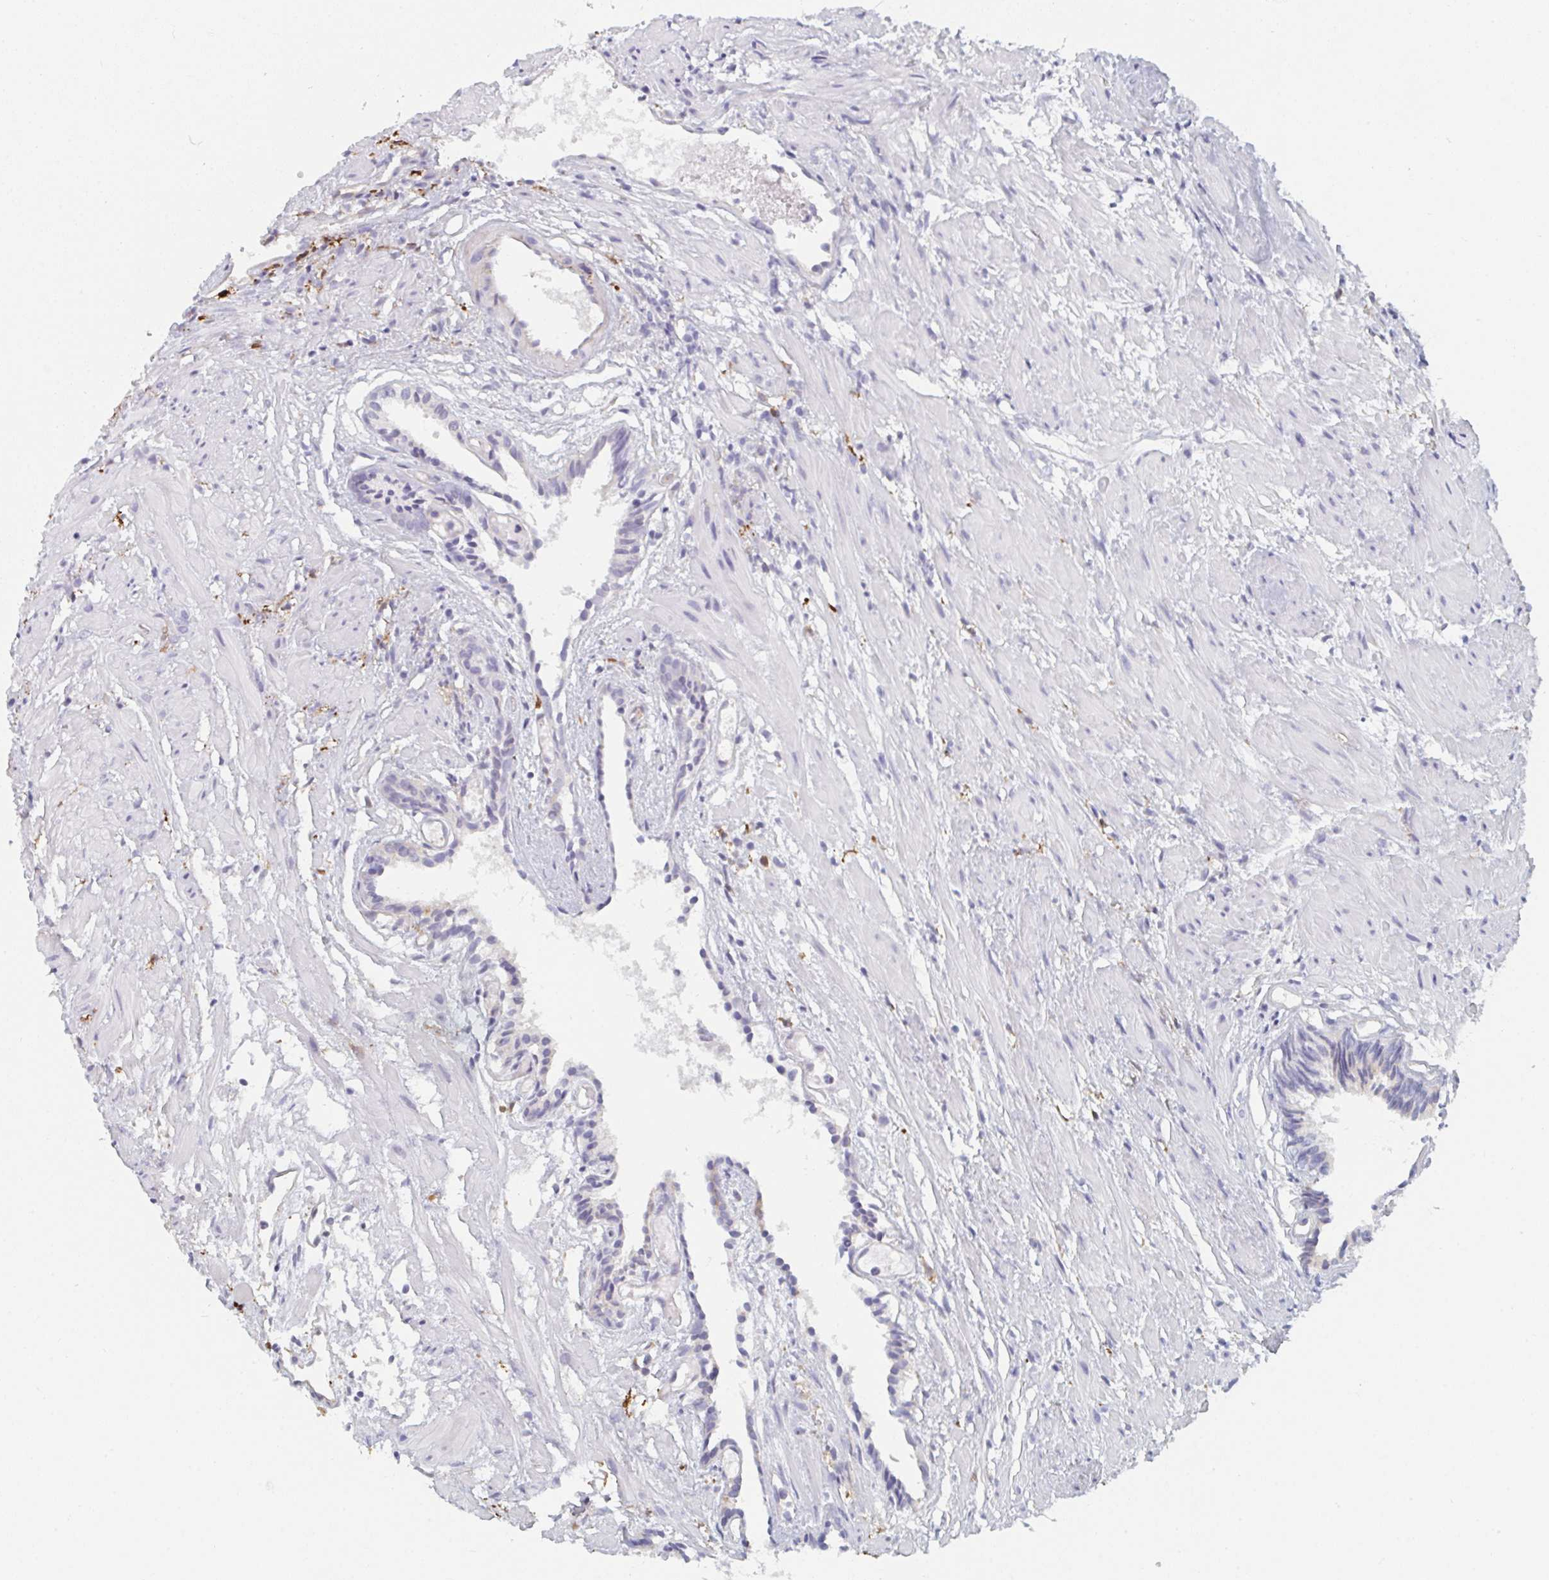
{"staining": {"intensity": "negative", "quantity": "none", "location": "none"}, "tissue": "prostate cancer", "cell_type": "Tumor cells", "image_type": "cancer", "snomed": [{"axis": "morphology", "description": "Adenocarcinoma, High grade"}, {"axis": "topography", "description": "Prostate"}], "caption": "Histopathology image shows no protein expression in tumor cells of prostate cancer tissue.", "gene": "DAB2", "patient": {"sex": "male", "age": 58}}